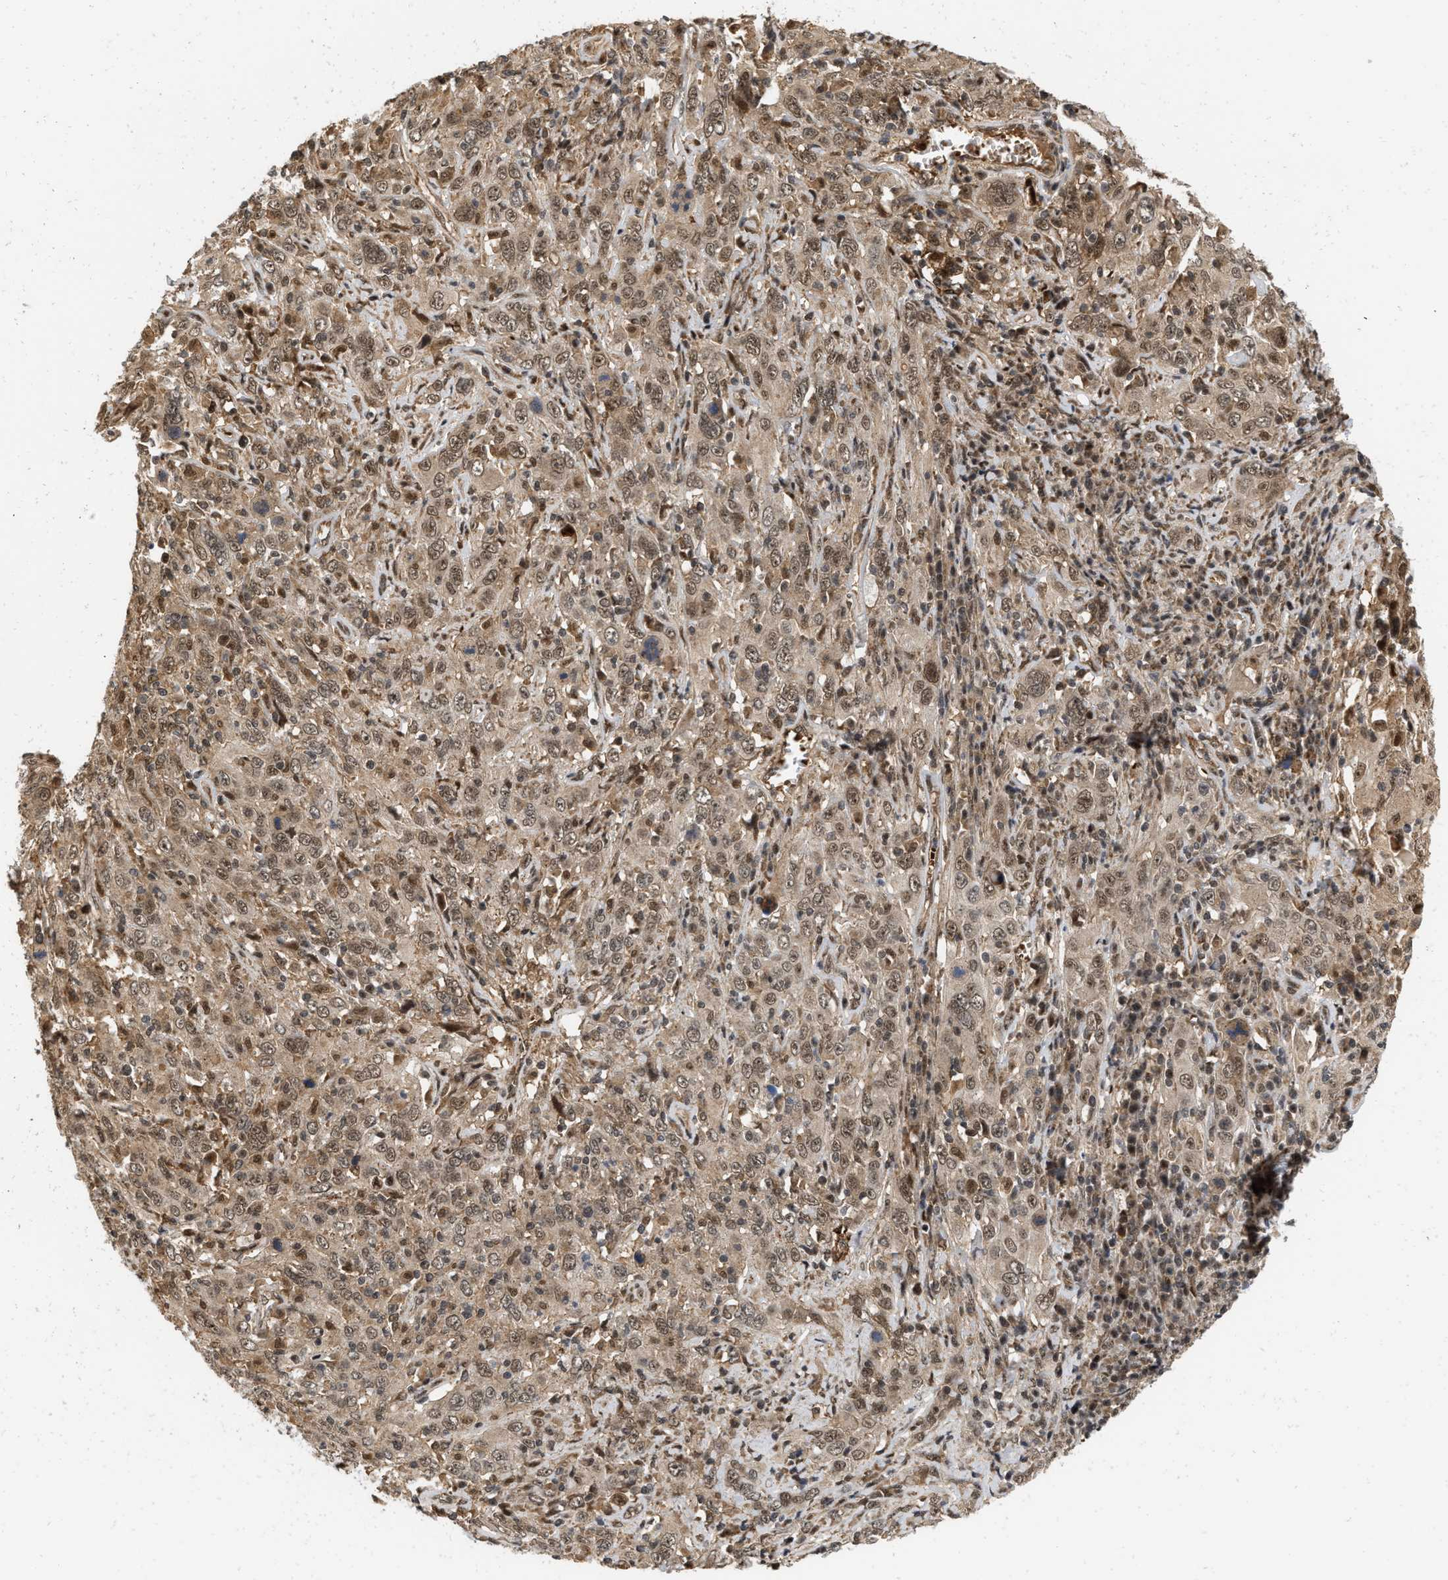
{"staining": {"intensity": "moderate", "quantity": ">75%", "location": "cytoplasmic/membranous,nuclear"}, "tissue": "cervical cancer", "cell_type": "Tumor cells", "image_type": "cancer", "snomed": [{"axis": "morphology", "description": "Squamous cell carcinoma, NOS"}, {"axis": "topography", "description": "Cervix"}], "caption": "Protein staining by immunohistochemistry (IHC) reveals moderate cytoplasmic/membranous and nuclear positivity in approximately >75% of tumor cells in cervical cancer. (DAB IHC, brown staining for protein, blue staining for nuclei).", "gene": "ANKRD11", "patient": {"sex": "female", "age": 46}}